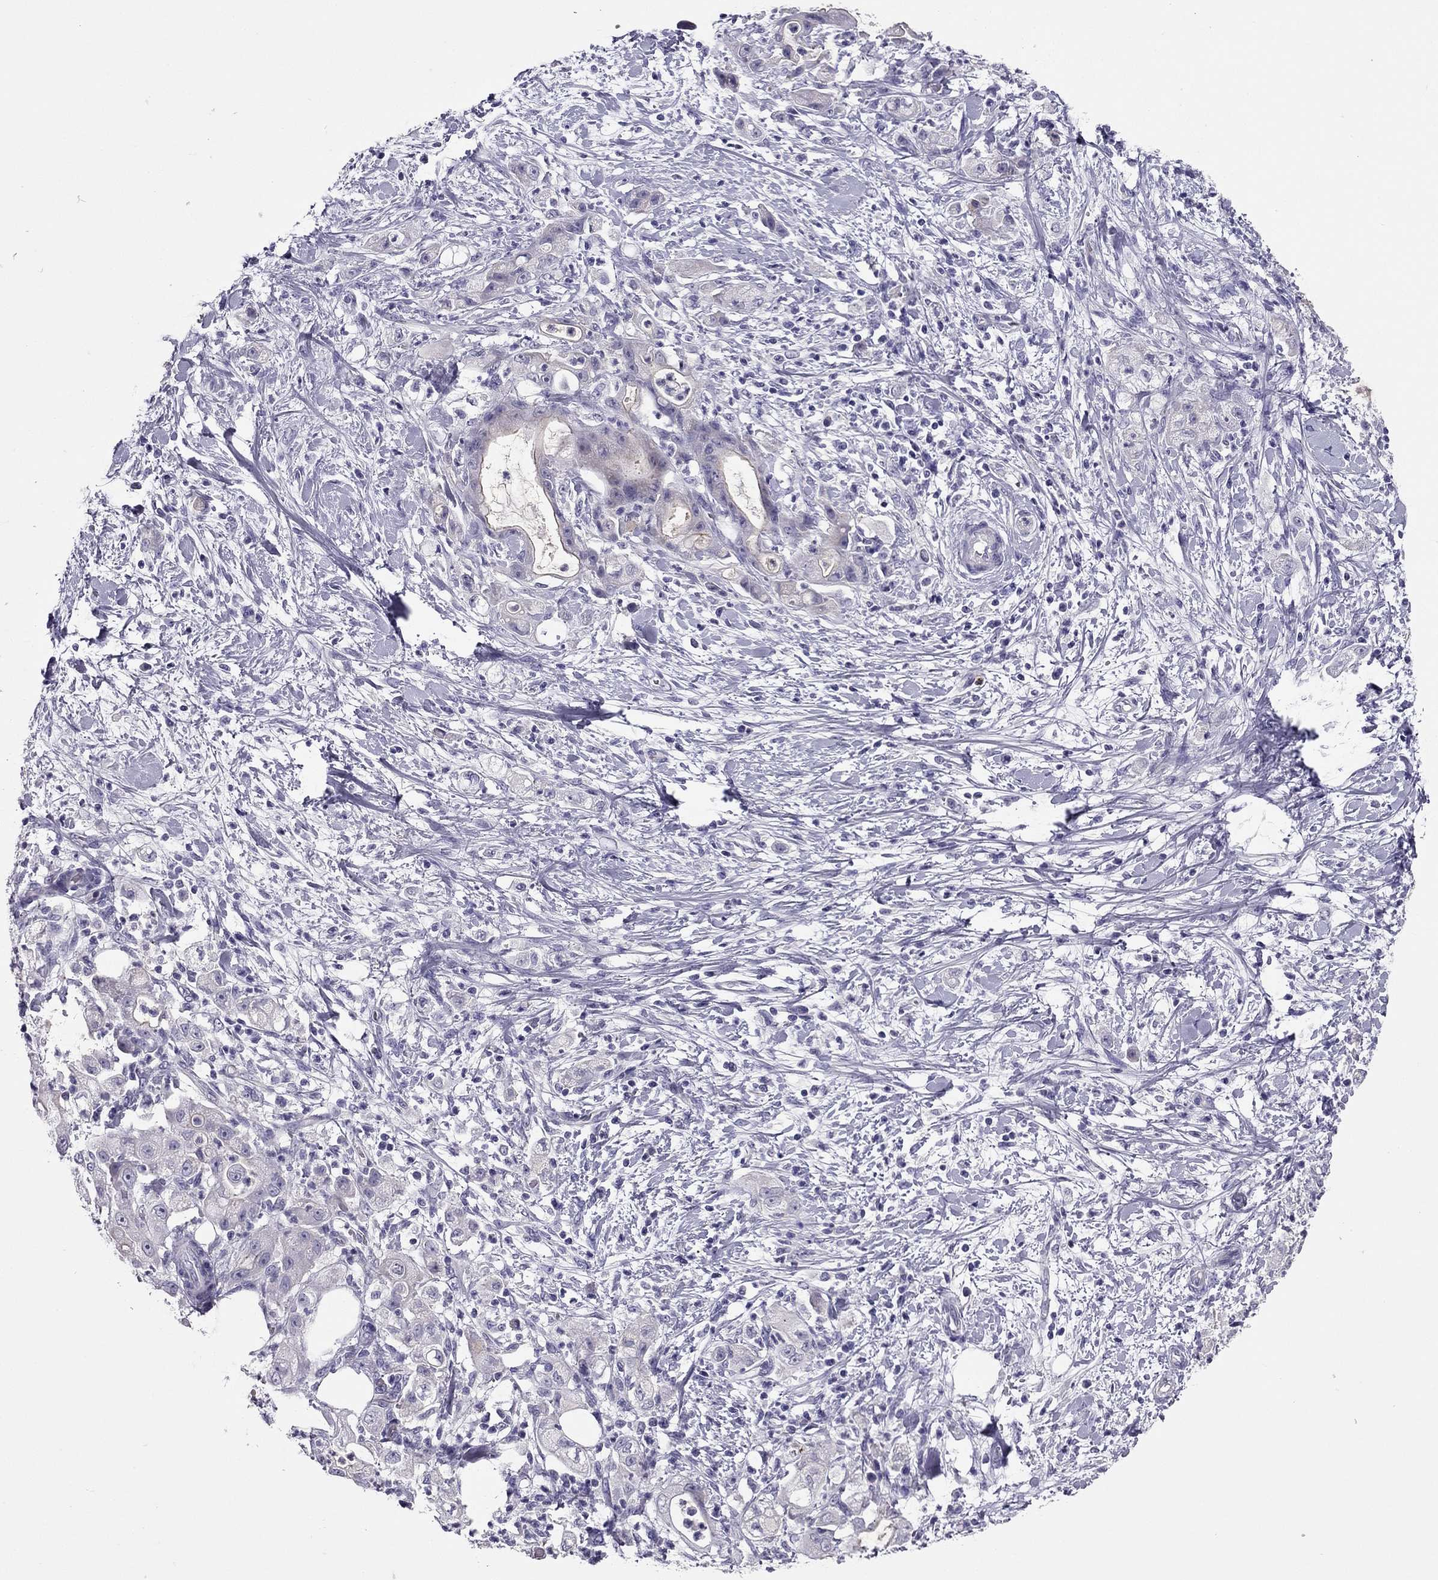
{"staining": {"intensity": "negative", "quantity": "none", "location": "none"}, "tissue": "stomach cancer", "cell_type": "Tumor cells", "image_type": "cancer", "snomed": [{"axis": "morphology", "description": "Adenocarcinoma, NOS"}, {"axis": "topography", "description": "Stomach"}], "caption": "Tumor cells show no significant protein staining in stomach cancer (adenocarcinoma).", "gene": "PDE6A", "patient": {"sex": "male", "age": 58}}